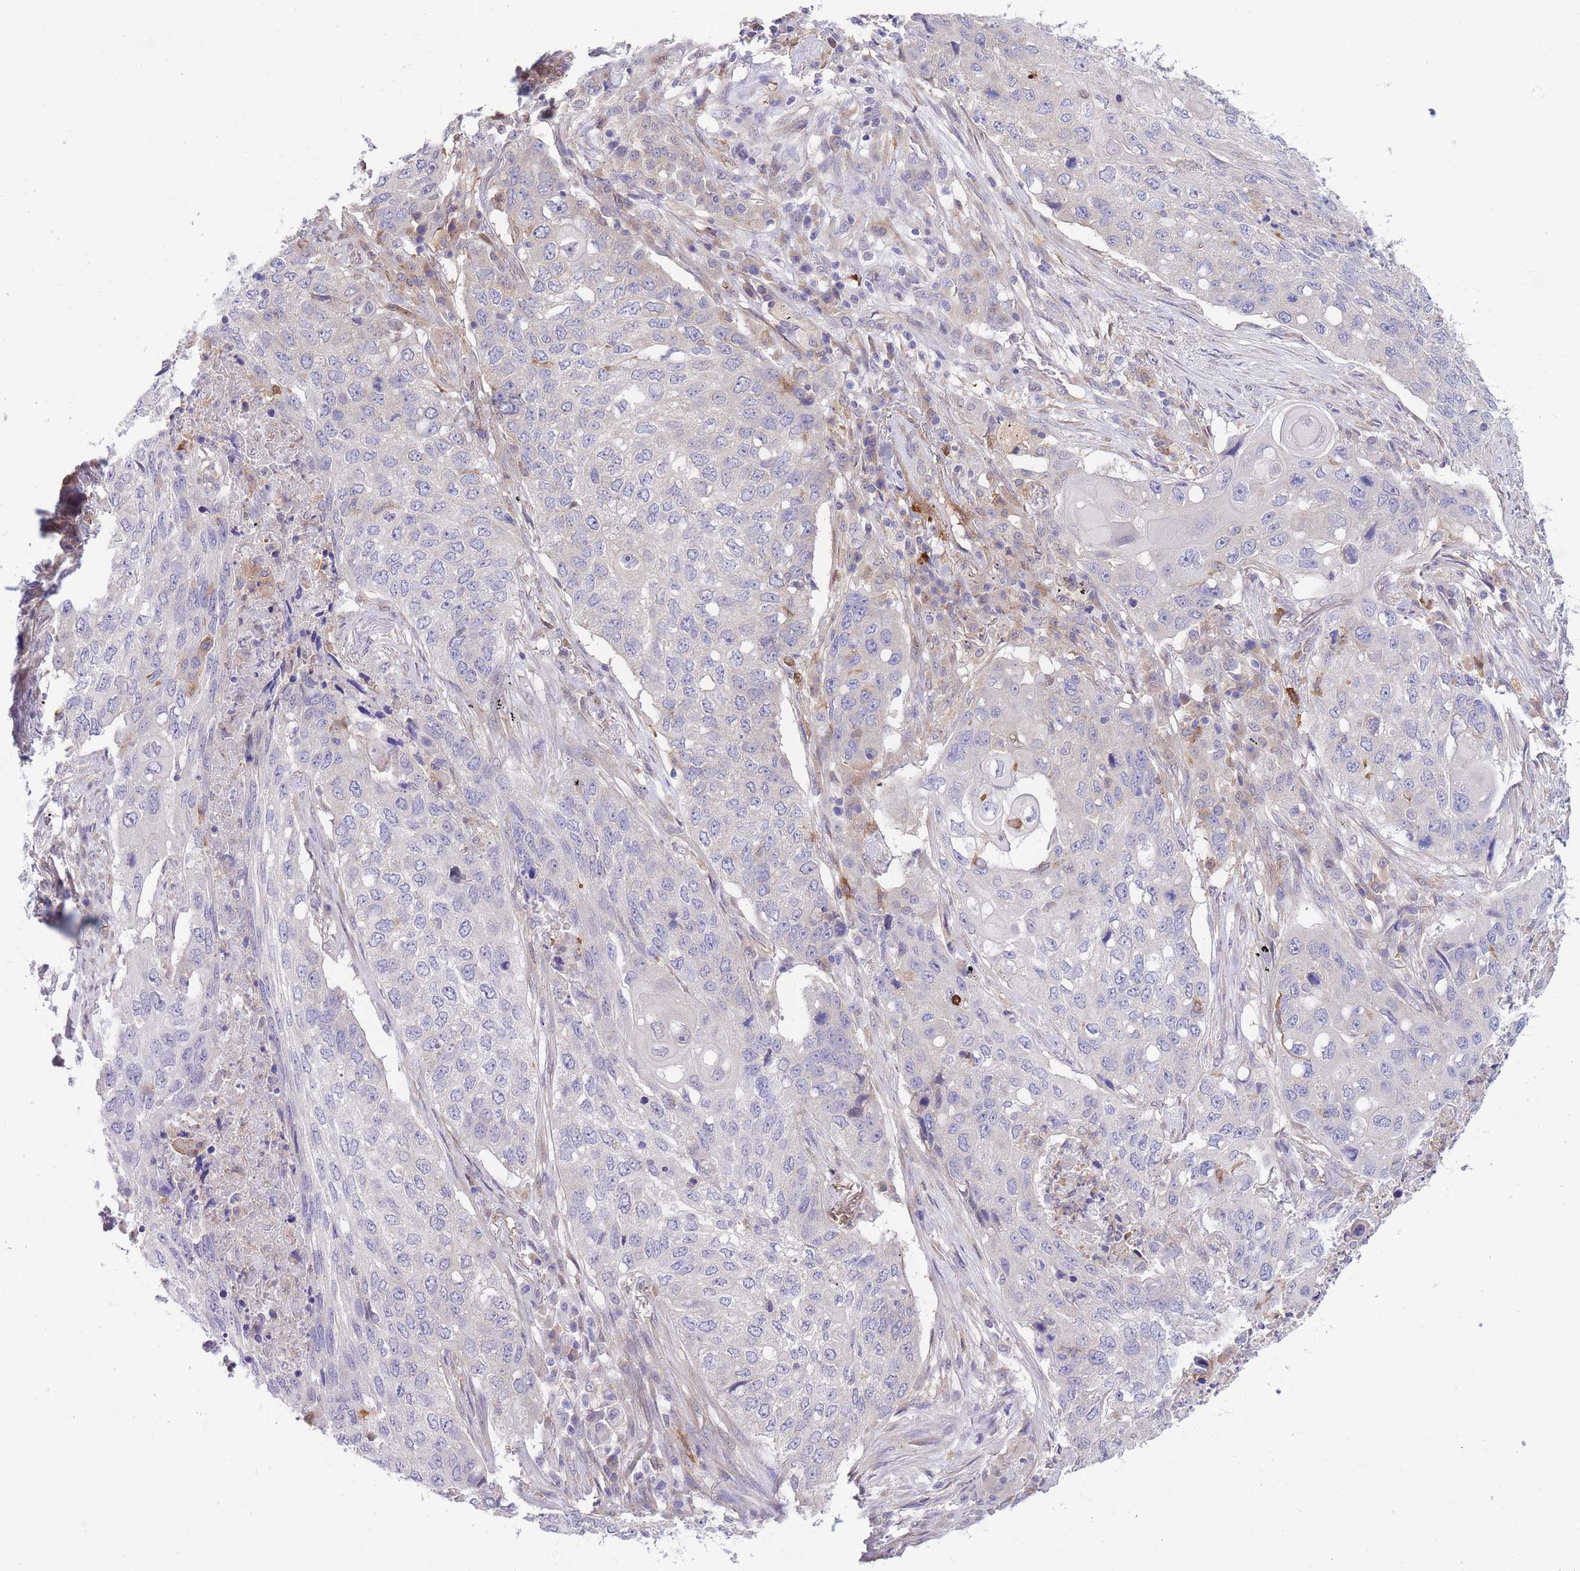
{"staining": {"intensity": "negative", "quantity": "none", "location": "none"}, "tissue": "lung cancer", "cell_type": "Tumor cells", "image_type": "cancer", "snomed": [{"axis": "morphology", "description": "Squamous cell carcinoma, NOS"}, {"axis": "topography", "description": "Lung"}], "caption": "Squamous cell carcinoma (lung) was stained to show a protein in brown. There is no significant expression in tumor cells.", "gene": "NAMPT", "patient": {"sex": "female", "age": 63}}